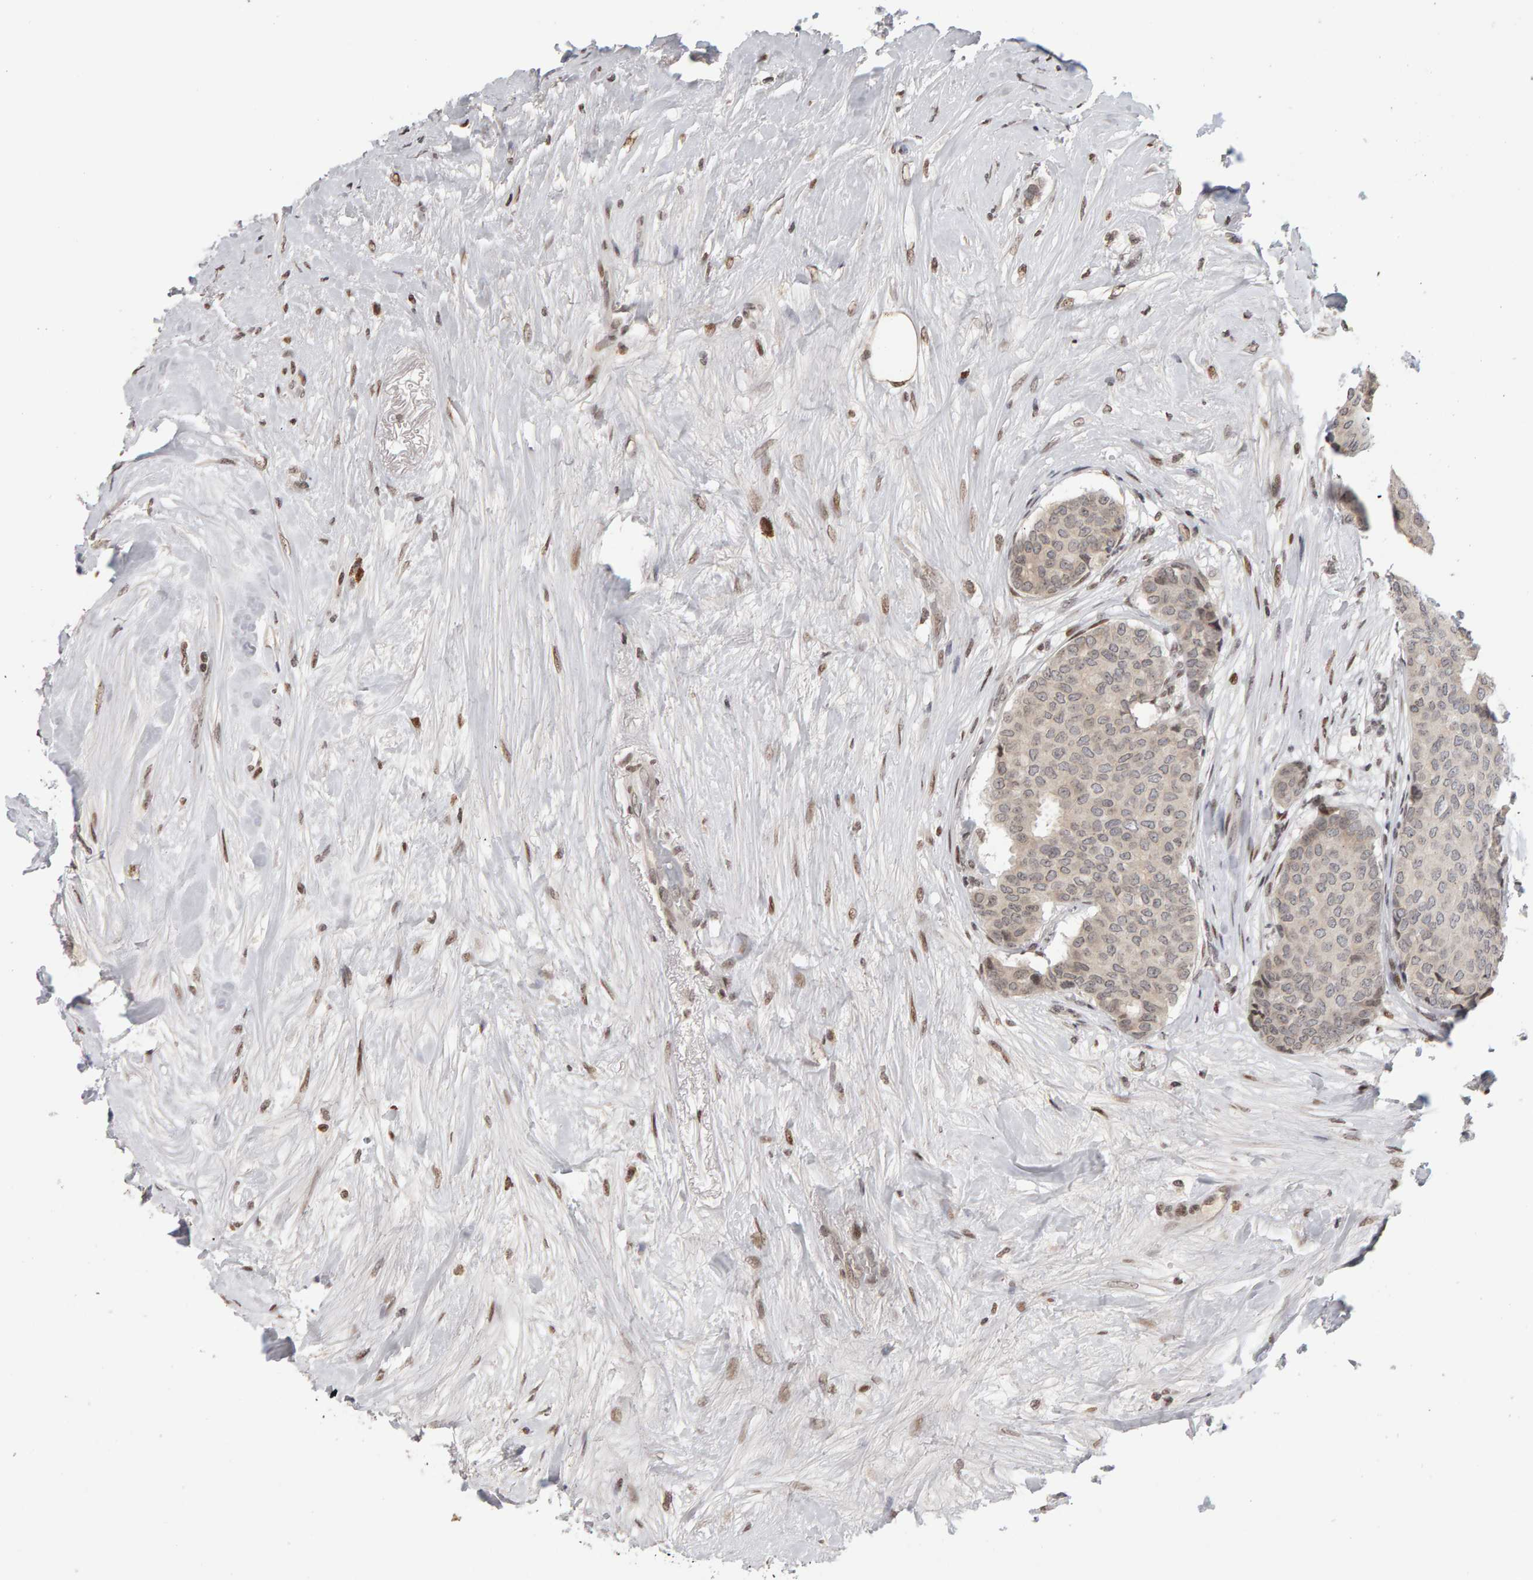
{"staining": {"intensity": "weak", "quantity": "<25%", "location": "cytoplasmic/membranous"}, "tissue": "breast cancer", "cell_type": "Tumor cells", "image_type": "cancer", "snomed": [{"axis": "morphology", "description": "Duct carcinoma"}, {"axis": "topography", "description": "Breast"}], "caption": "Tumor cells are negative for brown protein staining in breast intraductal carcinoma.", "gene": "TRAM1", "patient": {"sex": "female", "age": 75}}